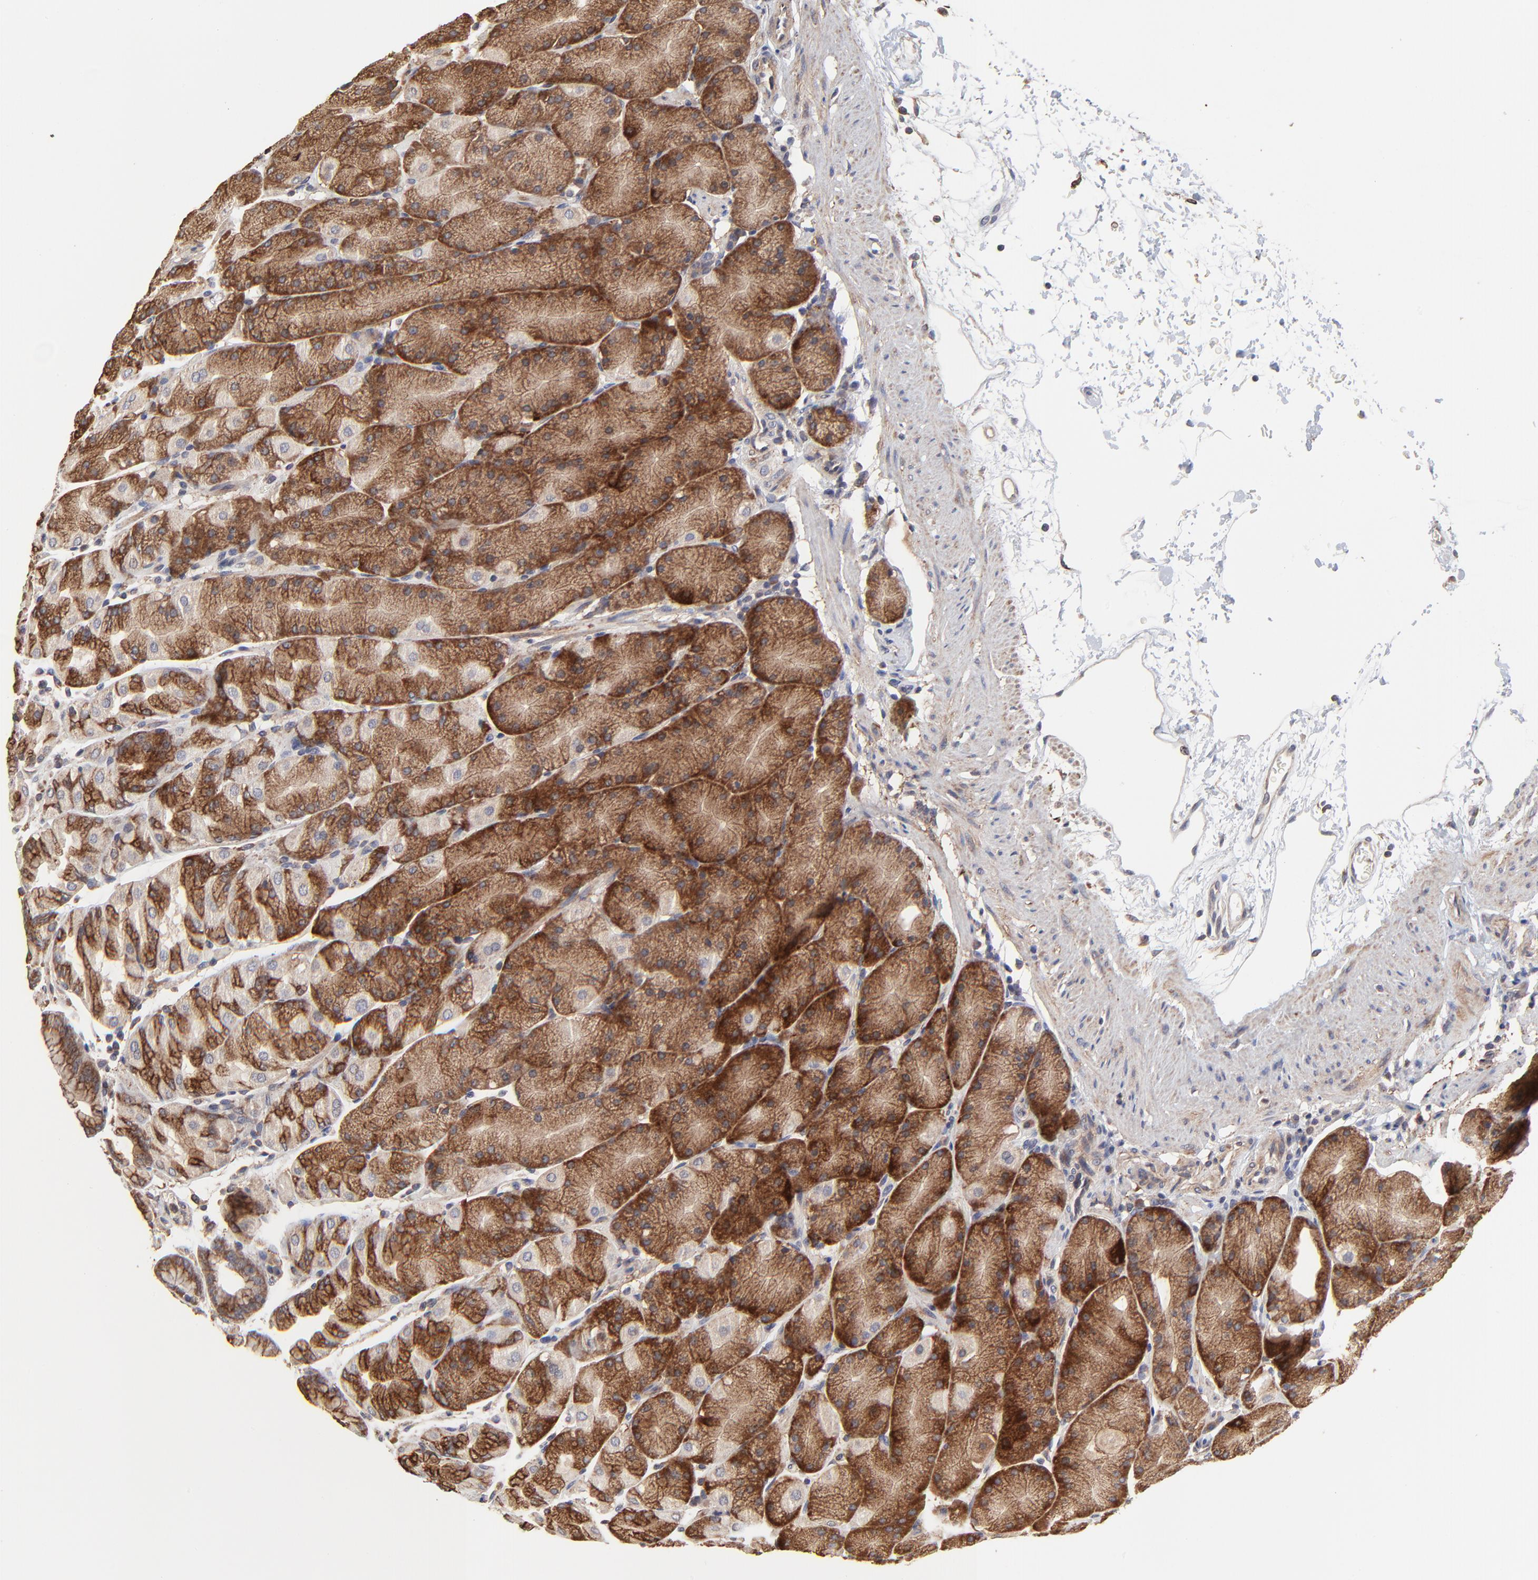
{"staining": {"intensity": "strong", "quantity": ">75%", "location": "cytoplasmic/membranous"}, "tissue": "stomach", "cell_type": "Glandular cells", "image_type": "normal", "snomed": [{"axis": "morphology", "description": "Normal tissue, NOS"}, {"axis": "topography", "description": "Stomach, upper"}, {"axis": "topography", "description": "Stomach"}], "caption": "Human stomach stained with a brown dye exhibits strong cytoplasmic/membranous positive staining in about >75% of glandular cells.", "gene": "ELP2", "patient": {"sex": "male", "age": 76}}